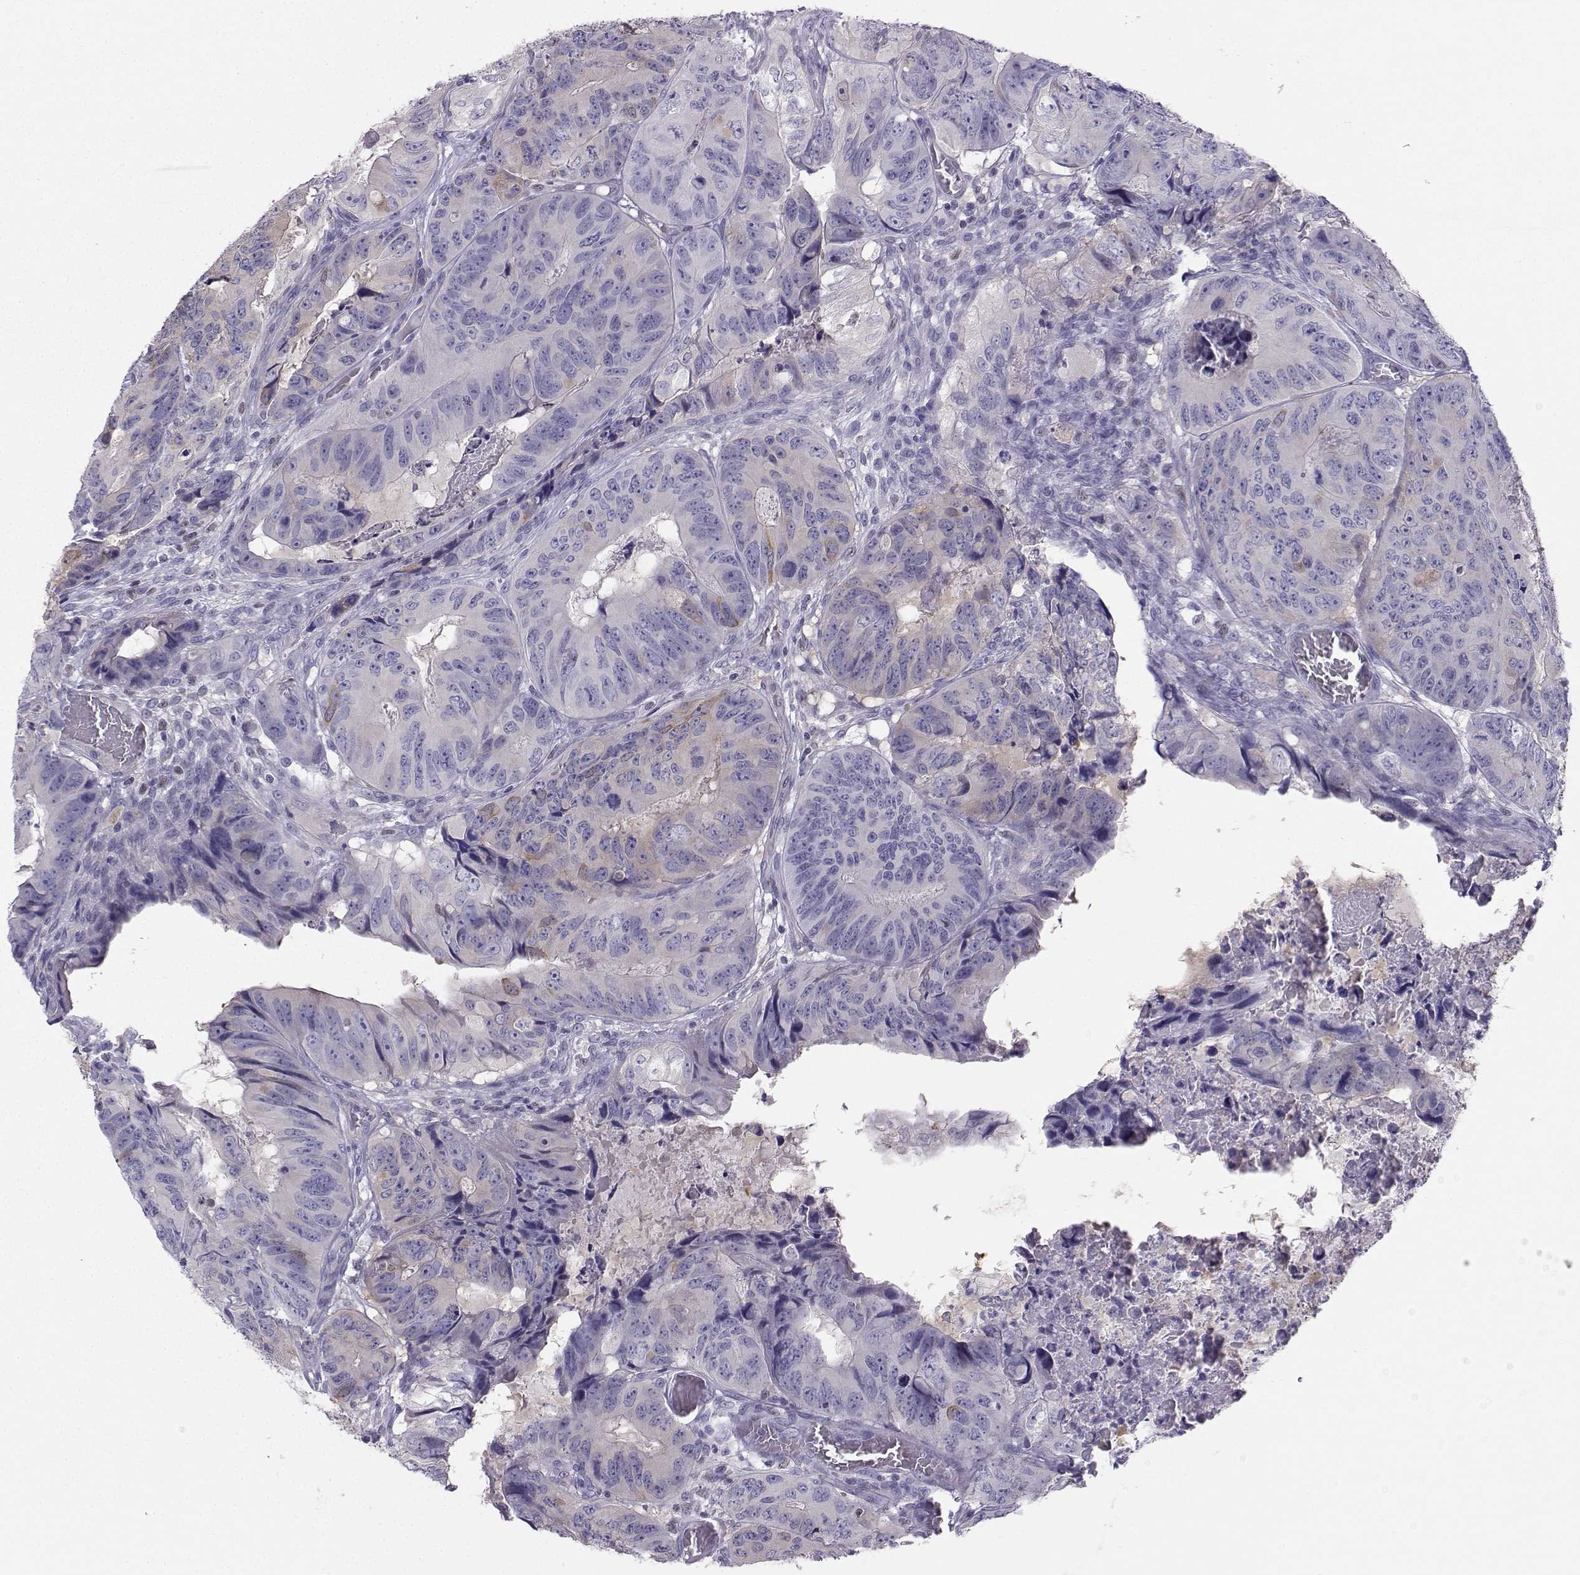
{"staining": {"intensity": "weak", "quantity": "25%-75%", "location": "cytoplasmic/membranous"}, "tissue": "colorectal cancer", "cell_type": "Tumor cells", "image_type": "cancer", "snomed": [{"axis": "morphology", "description": "Adenocarcinoma, NOS"}, {"axis": "topography", "description": "Colon"}], "caption": "Brown immunohistochemical staining in human colorectal adenocarcinoma displays weak cytoplasmic/membranous positivity in approximately 25%-75% of tumor cells. (Brightfield microscopy of DAB IHC at high magnification).", "gene": "DCLK3", "patient": {"sex": "male", "age": 79}}